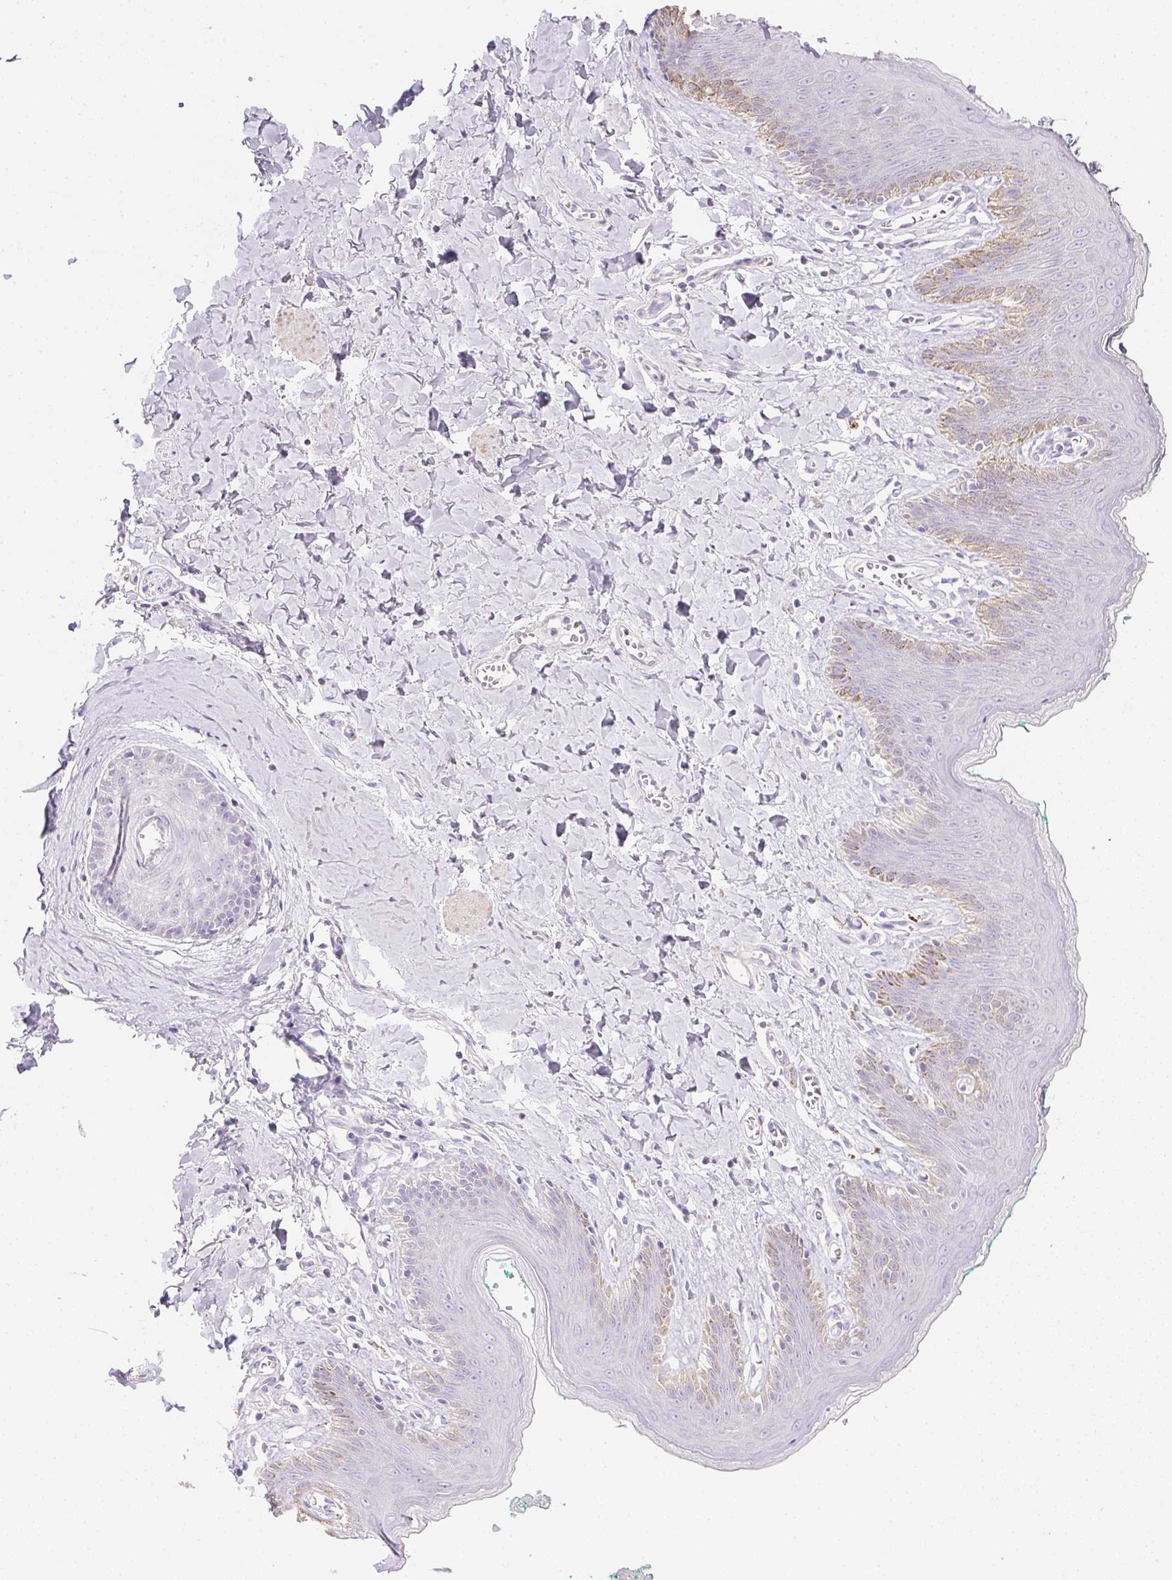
{"staining": {"intensity": "negative", "quantity": "none", "location": "none"}, "tissue": "skin", "cell_type": "Epidermal cells", "image_type": "normal", "snomed": [{"axis": "morphology", "description": "Normal tissue, NOS"}, {"axis": "topography", "description": "Vulva"}, {"axis": "topography", "description": "Peripheral nerve tissue"}], "caption": "Epidermal cells show no significant protein expression in unremarkable skin. (Immunohistochemistry, brightfield microscopy, high magnification).", "gene": "KCNE2", "patient": {"sex": "female", "age": 66}}